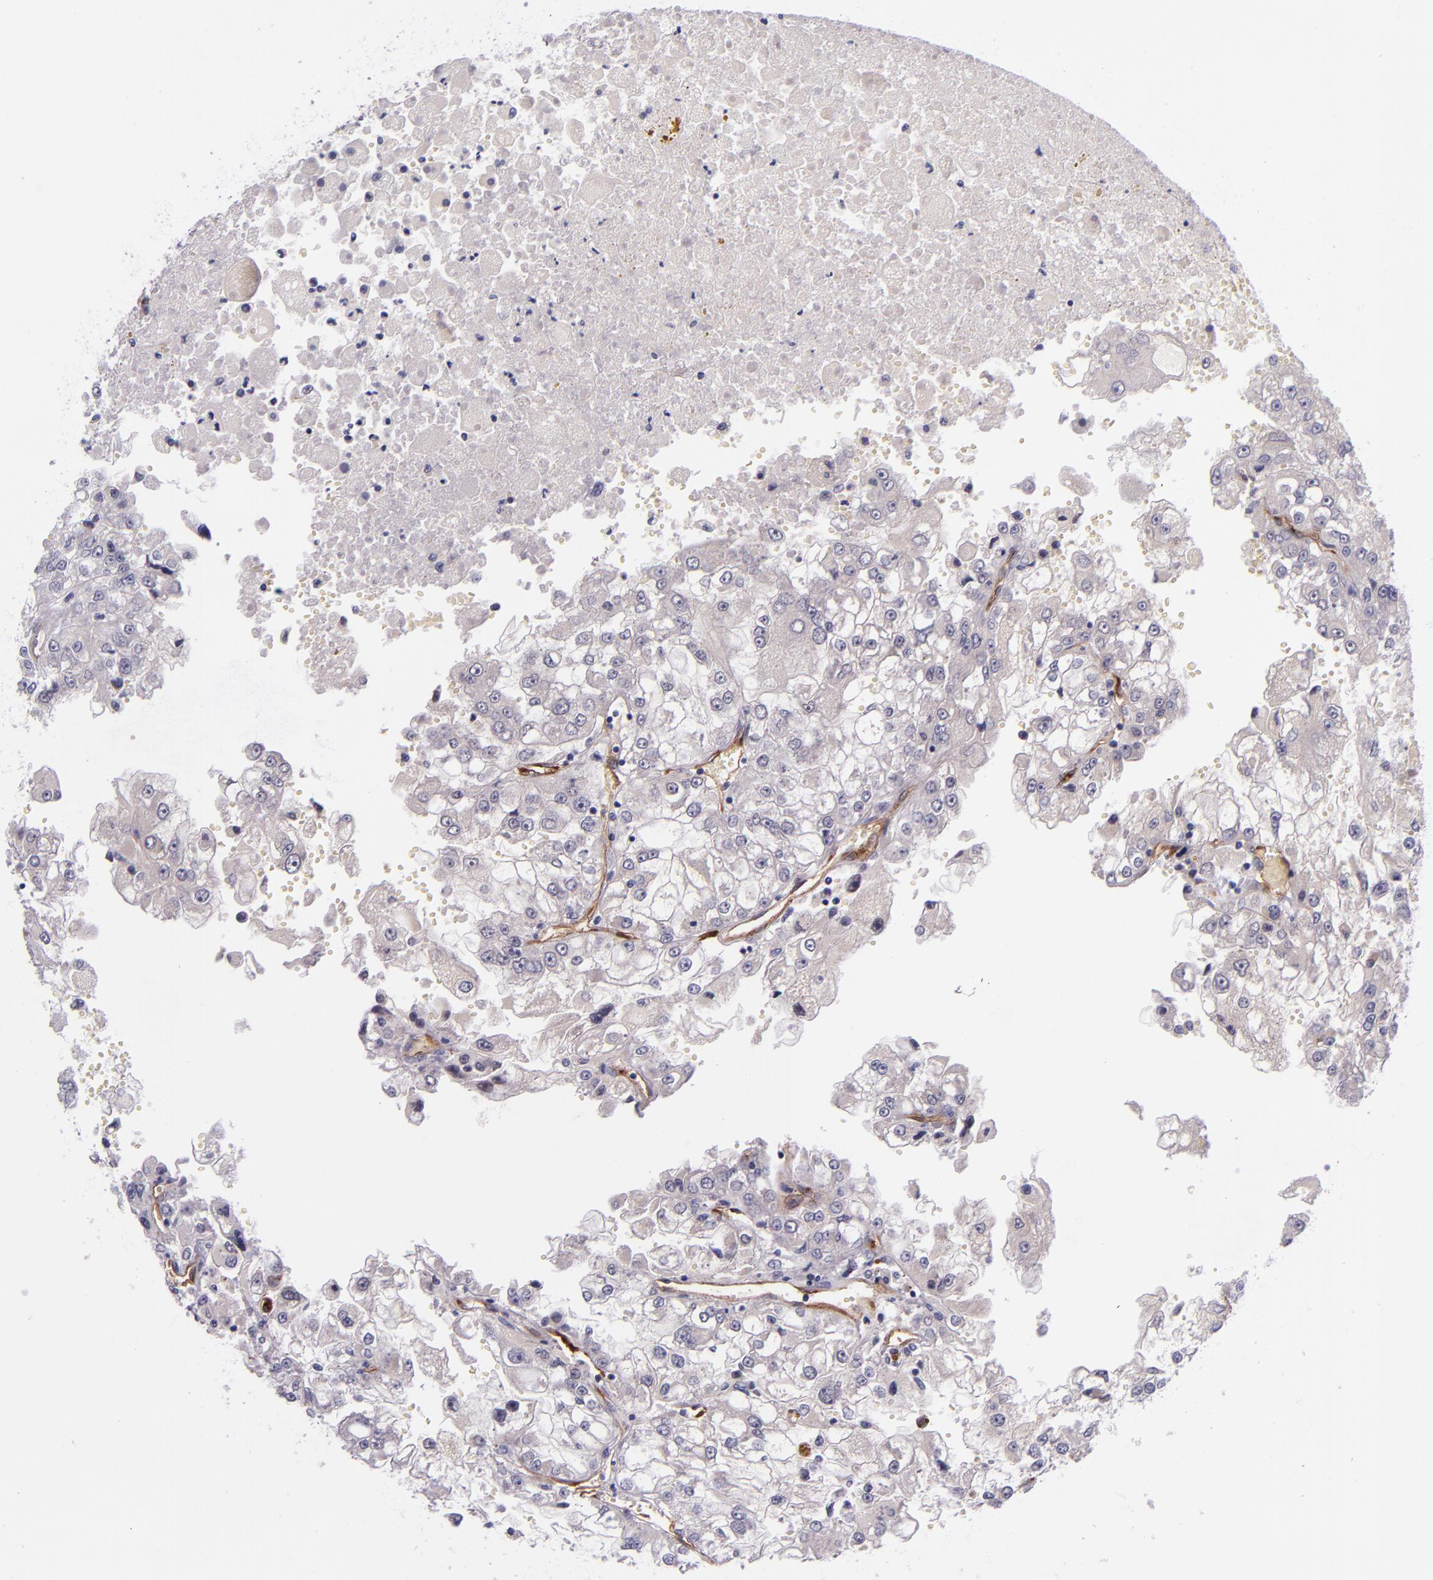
{"staining": {"intensity": "negative", "quantity": "none", "location": "none"}, "tissue": "renal cancer", "cell_type": "Tumor cells", "image_type": "cancer", "snomed": [{"axis": "morphology", "description": "Adenocarcinoma, NOS"}, {"axis": "topography", "description": "Kidney"}], "caption": "This is an immunohistochemistry photomicrograph of human renal cancer (adenocarcinoma). There is no positivity in tumor cells.", "gene": "NOS3", "patient": {"sex": "female", "age": 83}}